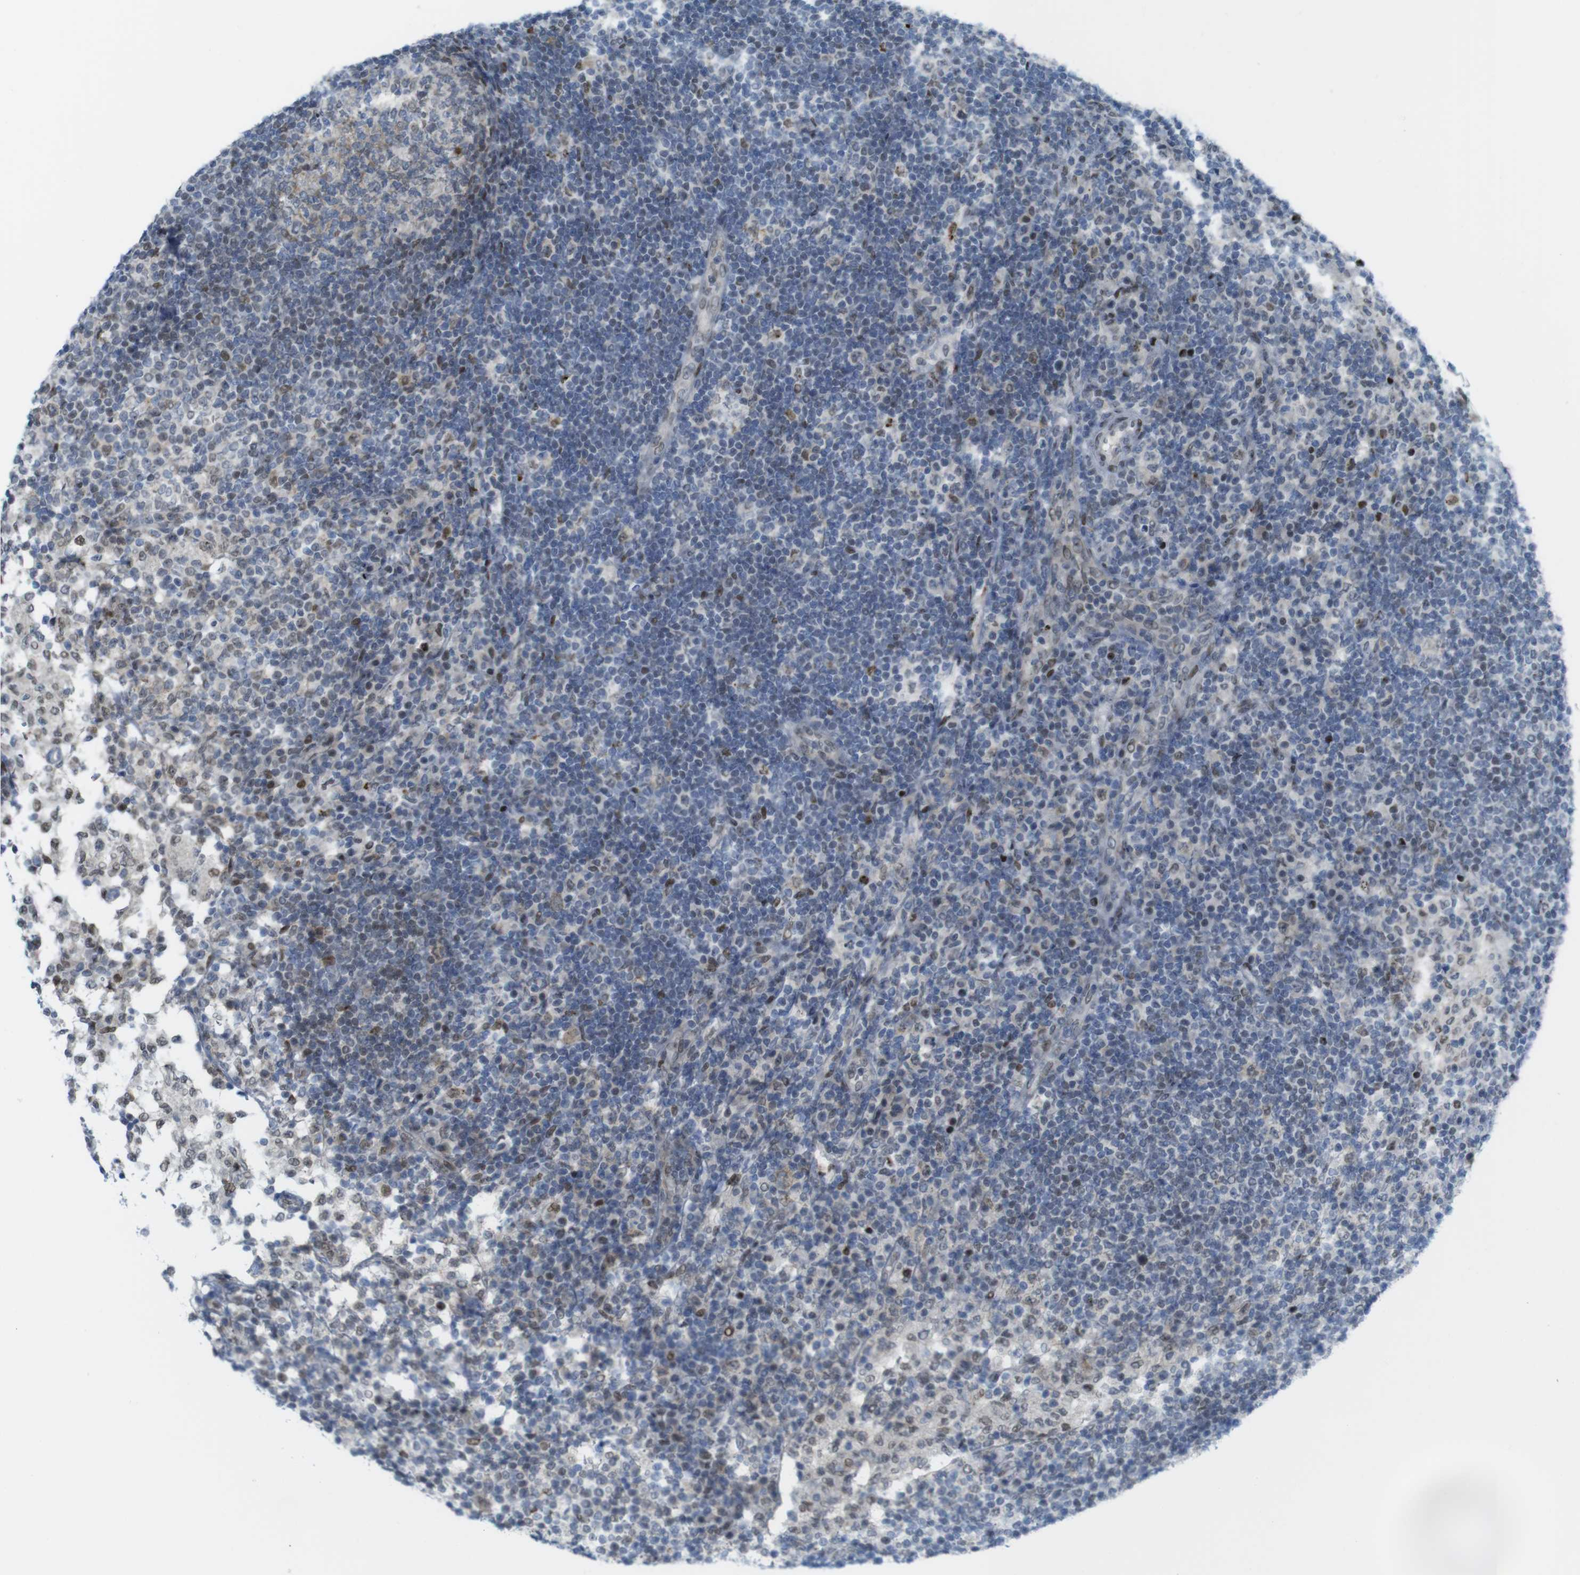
{"staining": {"intensity": "moderate", "quantity": "25%-75%", "location": "cytoplasmic/membranous,nuclear"}, "tissue": "lymph node", "cell_type": "Germinal center cells", "image_type": "normal", "snomed": [{"axis": "morphology", "description": "Normal tissue, NOS"}, {"axis": "topography", "description": "Lymph node"}], "caption": "The photomicrograph displays immunohistochemical staining of benign lymph node. There is moderate cytoplasmic/membranous,nuclear positivity is identified in about 25%-75% of germinal center cells.", "gene": "UBB", "patient": {"sex": "female", "age": 53}}